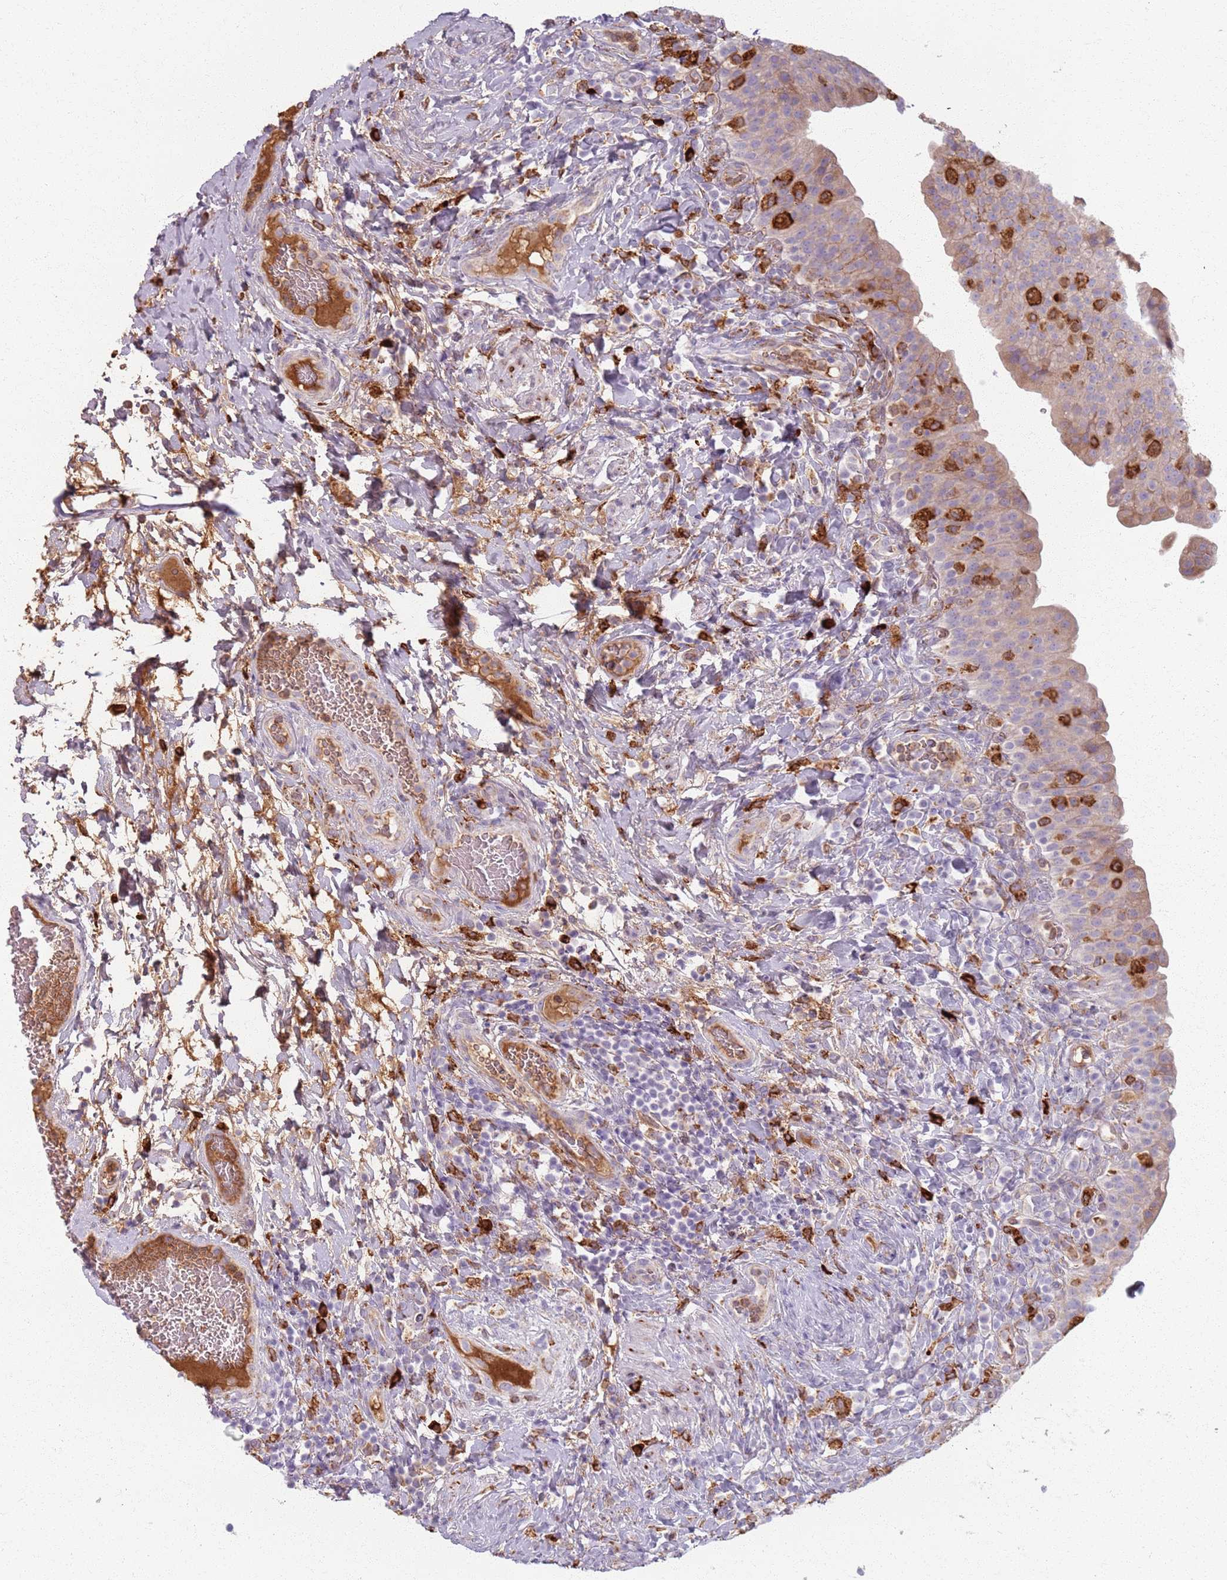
{"staining": {"intensity": "strong", "quantity": "<25%", "location": "cytoplasmic/membranous"}, "tissue": "urinary bladder", "cell_type": "Urothelial cells", "image_type": "normal", "snomed": [{"axis": "morphology", "description": "Normal tissue, NOS"}, {"axis": "morphology", "description": "Inflammation, NOS"}, {"axis": "topography", "description": "Urinary bladder"}], "caption": "IHC photomicrograph of benign human urinary bladder stained for a protein (brown), which exhibits medium levels of strong cytoplasmic/membranous staining in about <25% of urothelial cells.", "gene": "COLGALT1", "patient": {"sex": "male", "age": 64}}